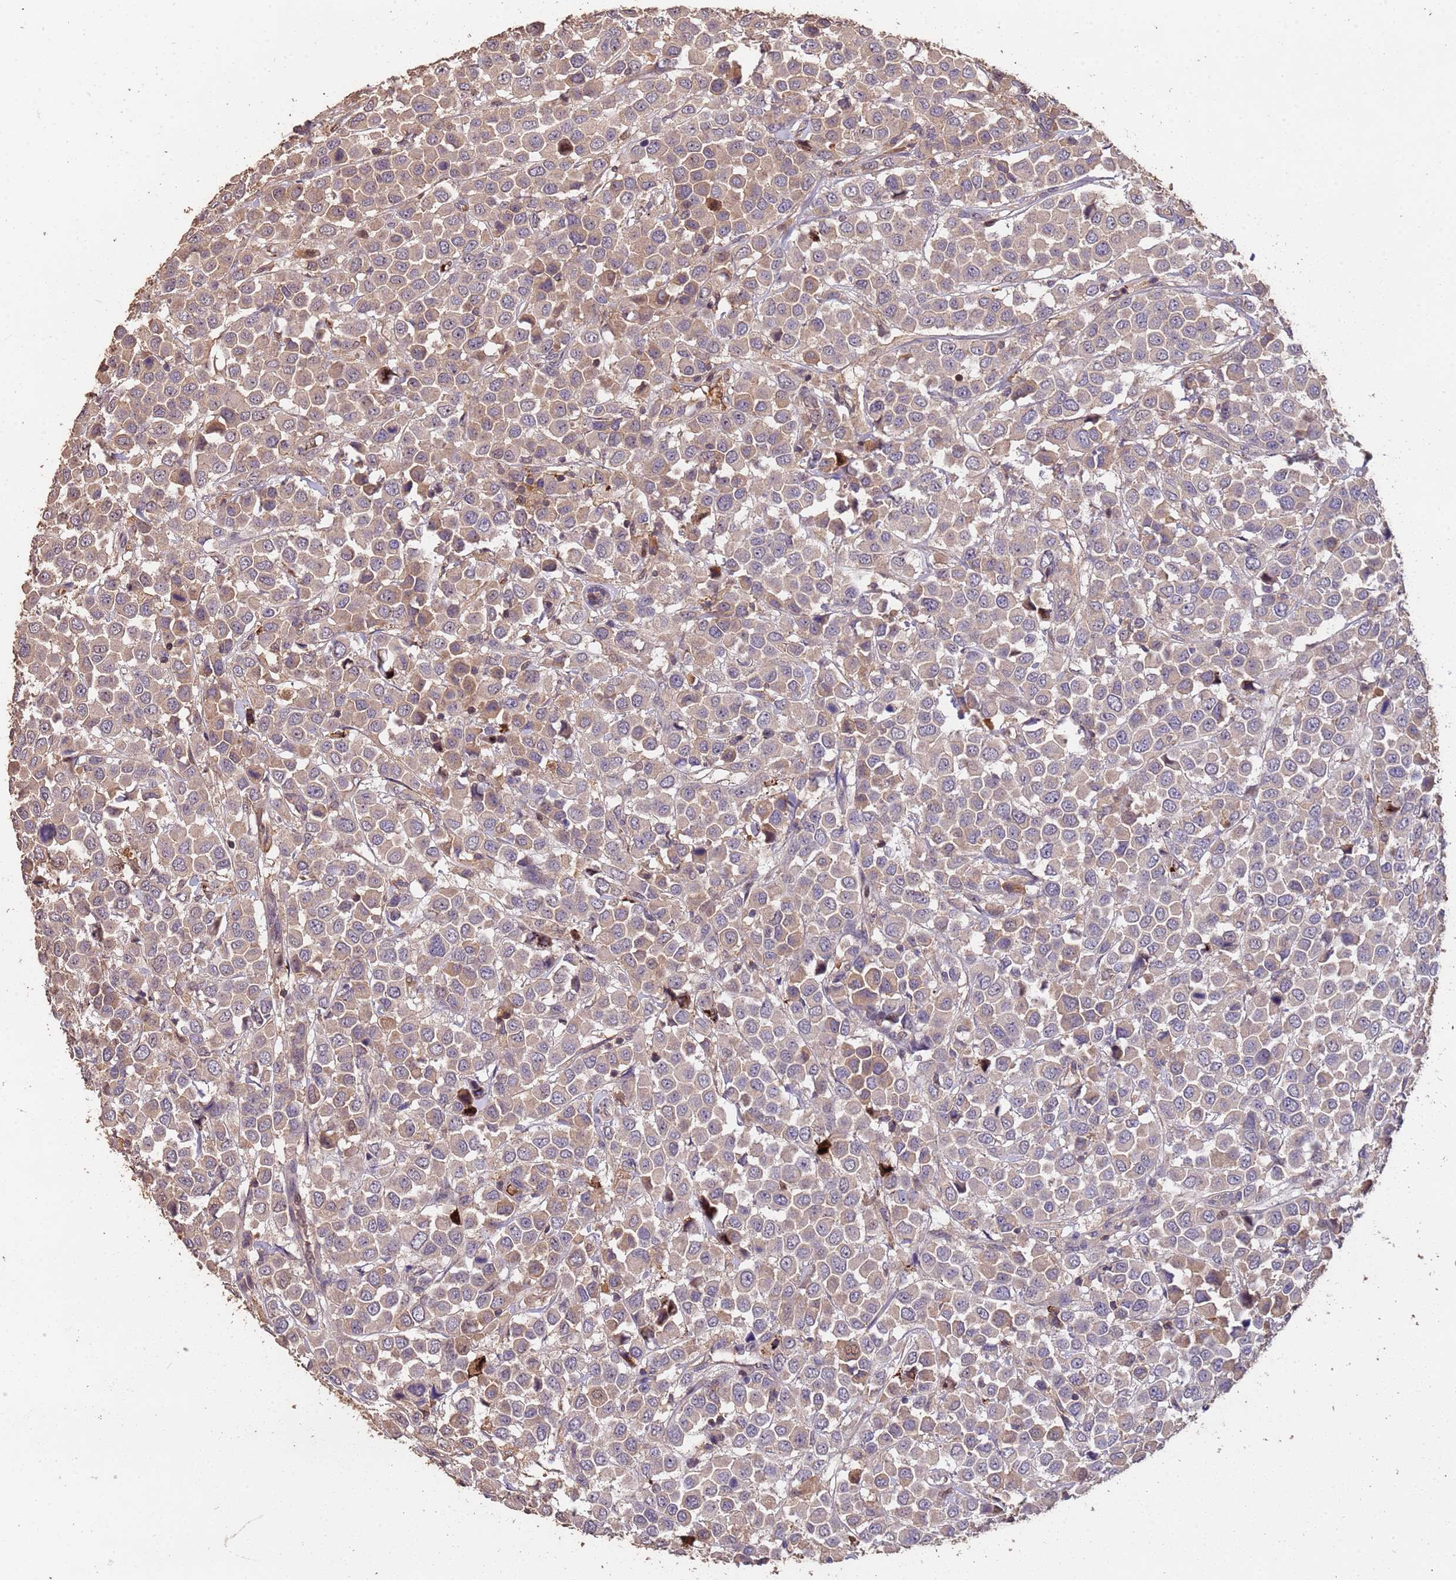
{"staining": {"intensity": "weak", "quantity": "25%-75%", "location": "cytoplasmic/membranous"}, "tissue": "breast cancer", "cell_type": "Tumor cells", "image_type": "cancer", "snomed": [{"axis": "morphology", "description": "Duct carcinoma"}, {"axis": "topography", "description": "Breast"}], "caption": "Immunohistochemistry staining of breast cancer, which reveals low levels of weak cytoplasmic/membranous staining in about 25%-75% of tumor cells indicating weak cytoplasmic/membranous protein positivity. The staining was performed using DAB (3,3'-diaminobenzidine) (brown) for protein detection and nuclei were counterstained in hematoxylin (blue).", "gene": "CCDC184", "patient": {"sex": "female", "age": 61}}